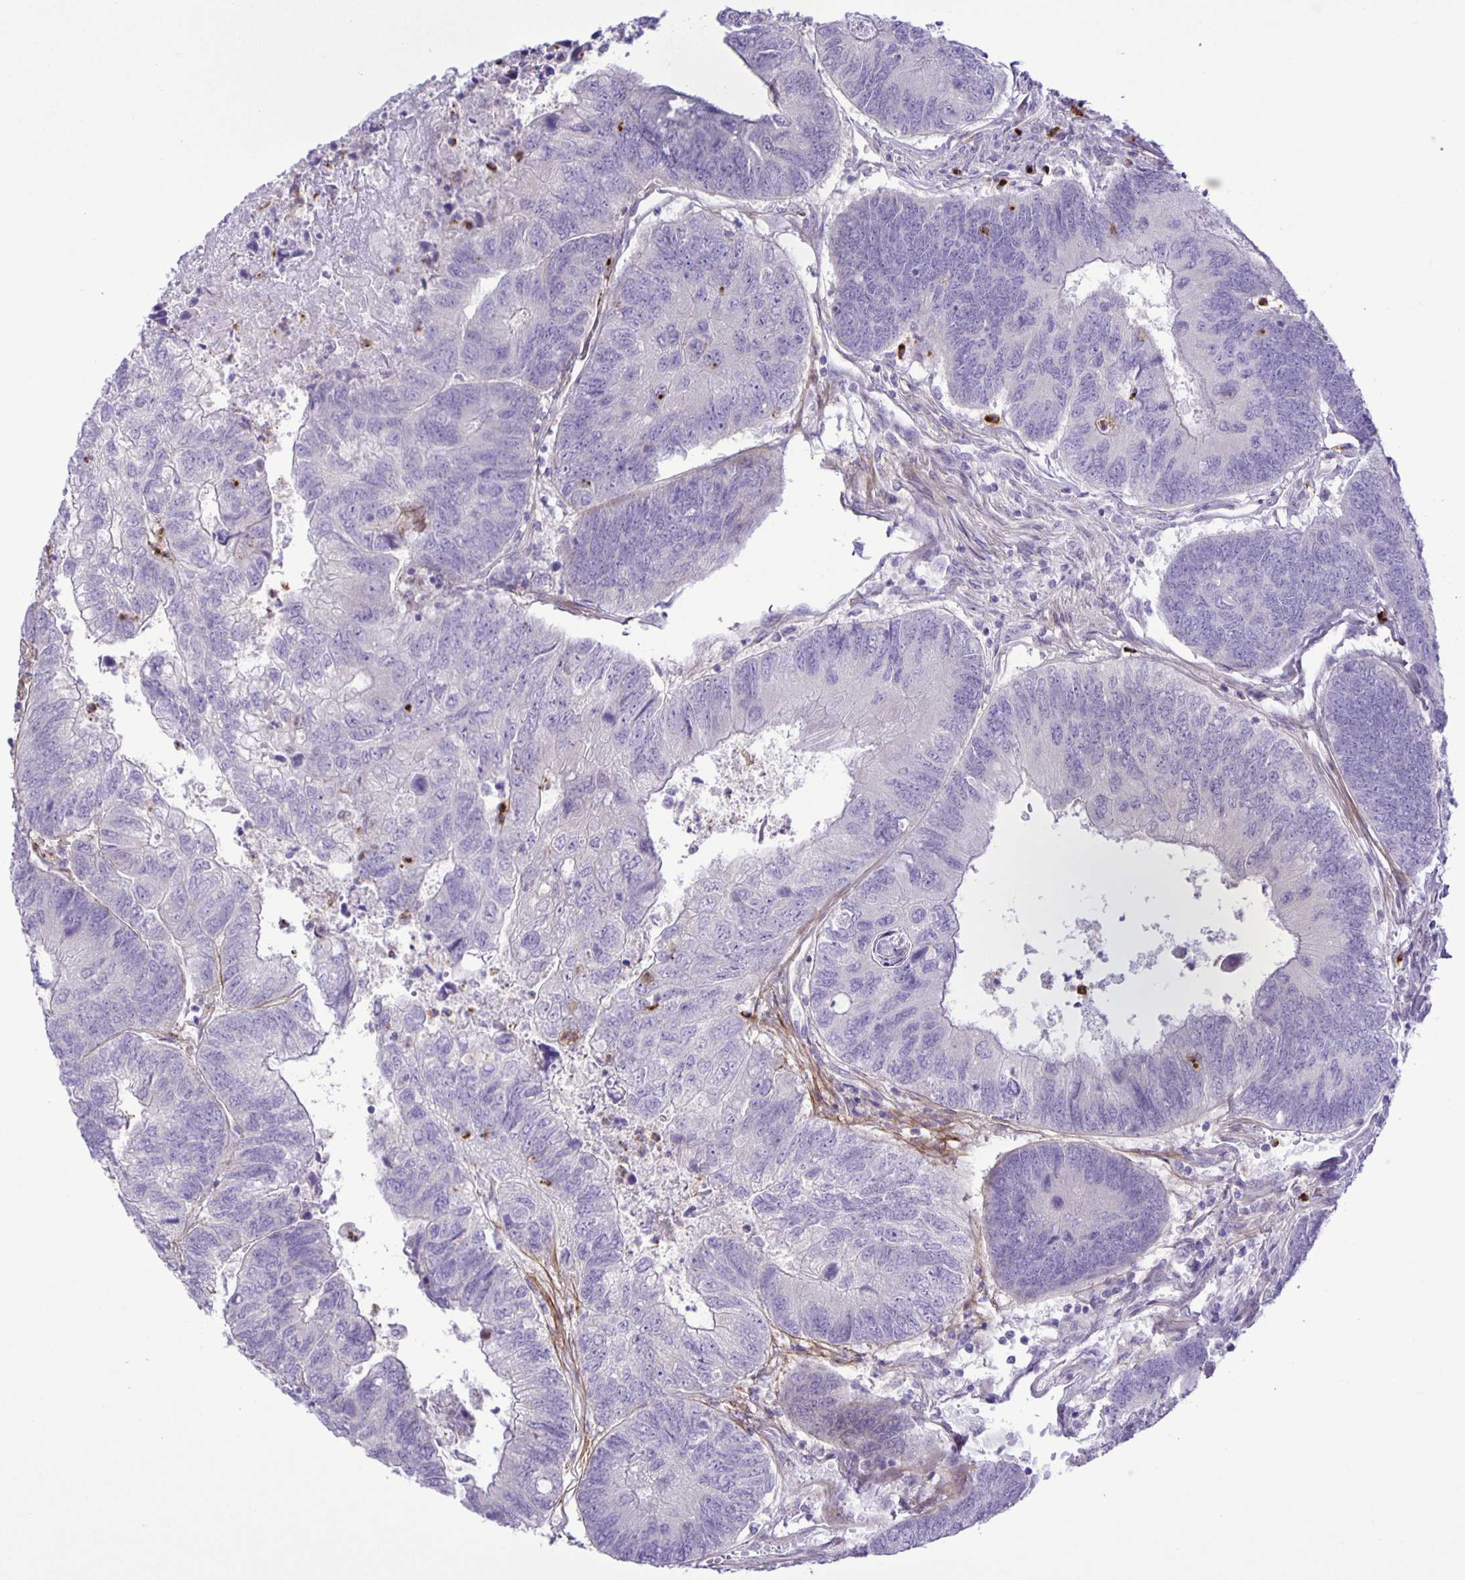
{"staining": {"intensity": "negative", "quantity": "none", "location": "none"}, "tissue": "colorectal cancer", "cell_type": "Tumor cells", "image_type": "cancer", "snomed": [{"axis": "morphology", "description": "Adenocarcinoma, NOS"}, {"axis": "topography", "description": "Colon"}], "caption": "IHC image of neoplastic tissue: human colorectal adenocarcinoma stained with DAB (3,3'-diaminobenzidine) demonstrates no significant protein expression in tumor cells.", "gene": "ADCK1", "patient": {"sex": "female", "age": 67}}